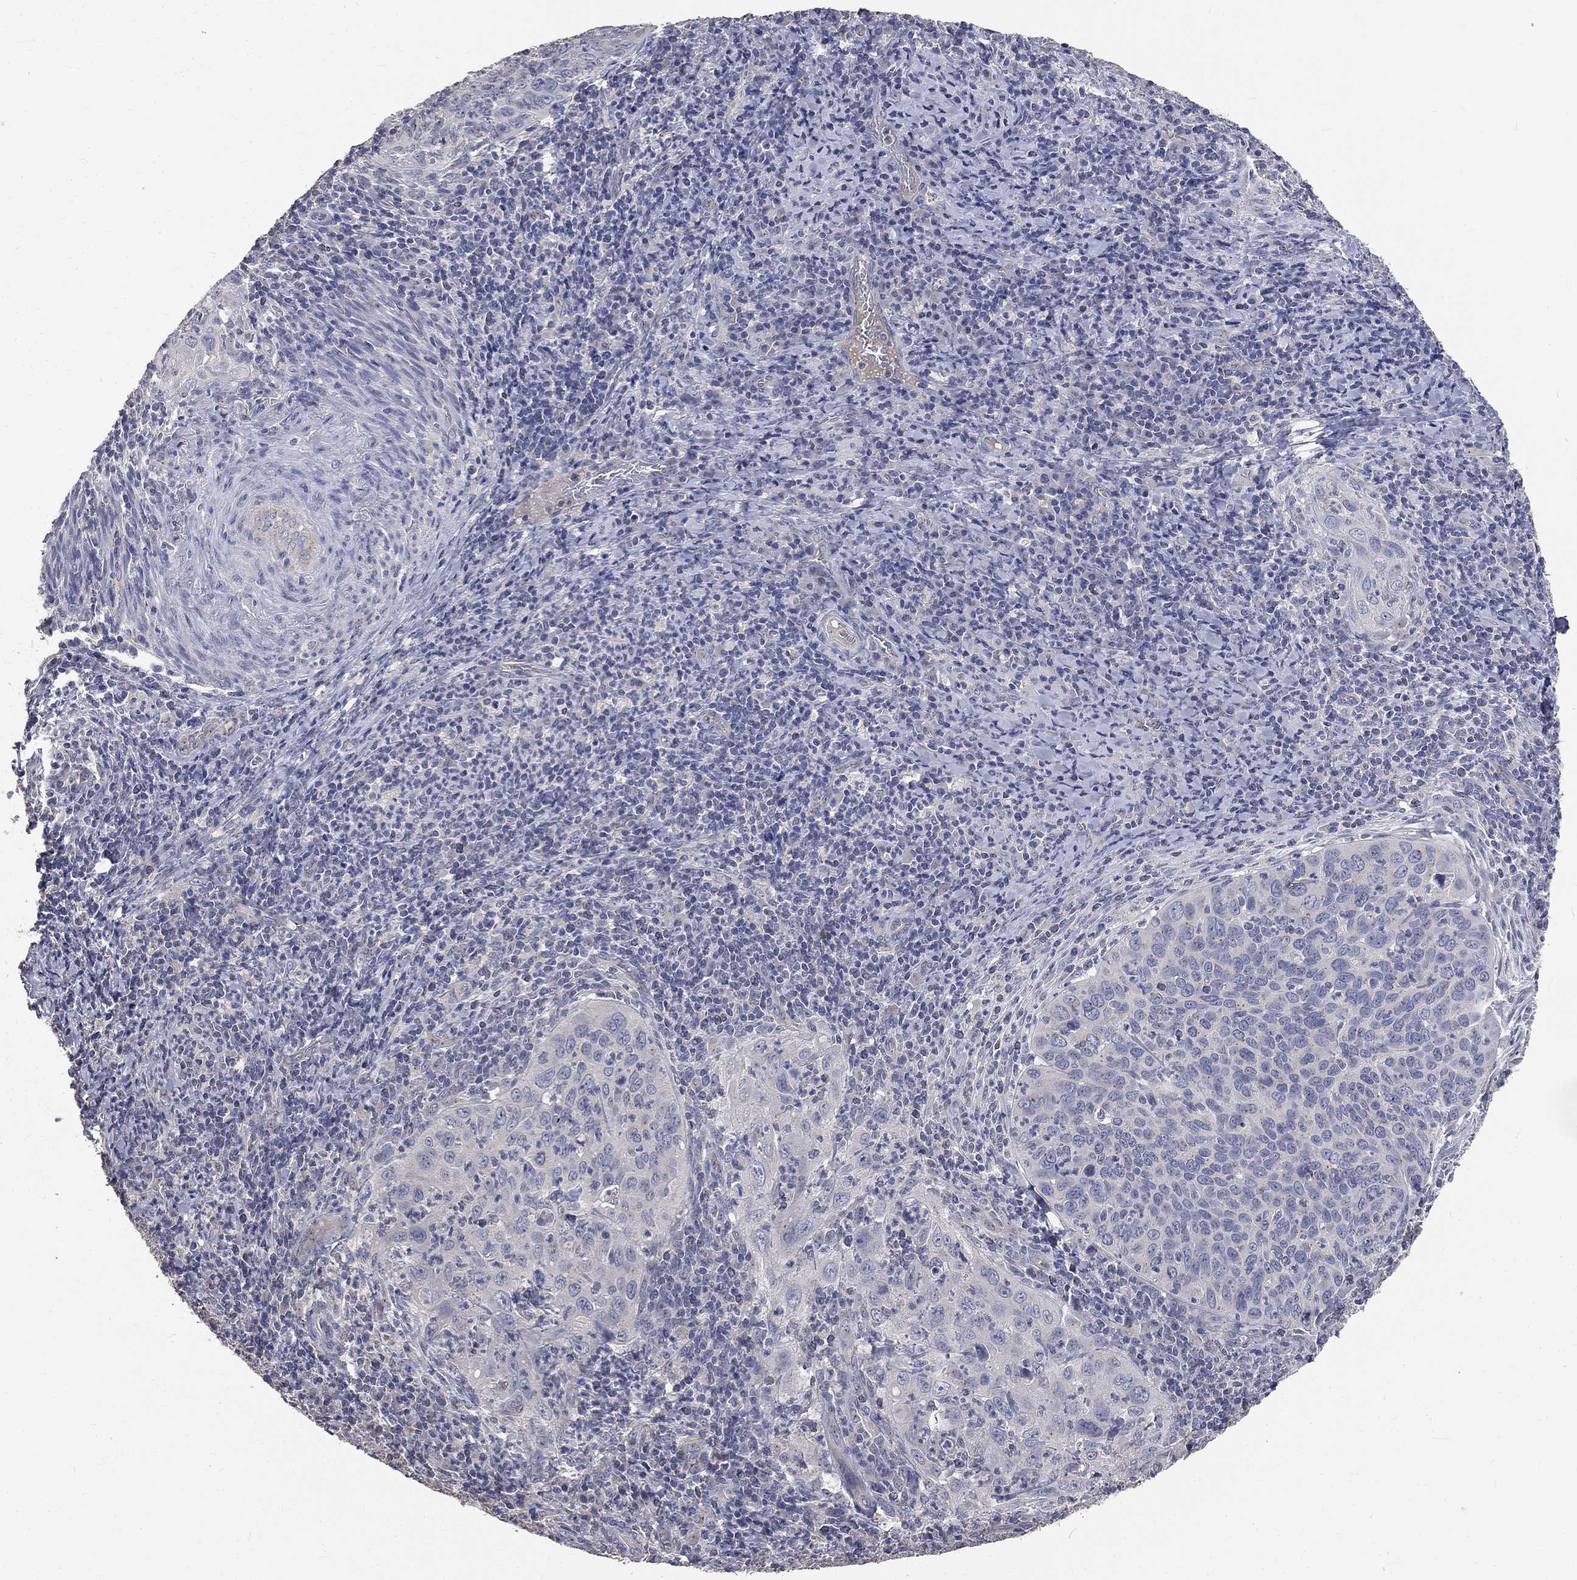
{"staining": {"intensity": "negative", "quantity": "none", "location": "none"}, "tissue": "cervical cancer", "cell_type": "Tumor cells", "image_type": "cancer", "snomed": [{"axis": "morphology", "description": "Squamous cell carcinoma, NOS"}, {"axis": "topography", "description": "Cervix"}], "caption": "Squamous cell carcinoma (cervical) was stained to show a protein in brown. There is no significant staining in tumor cells. (DAB (3,3'-diaminobenzidine) IHC, high magnification).", "gene": "CROCC", "patient": {"sex": "female", "age": 26}}